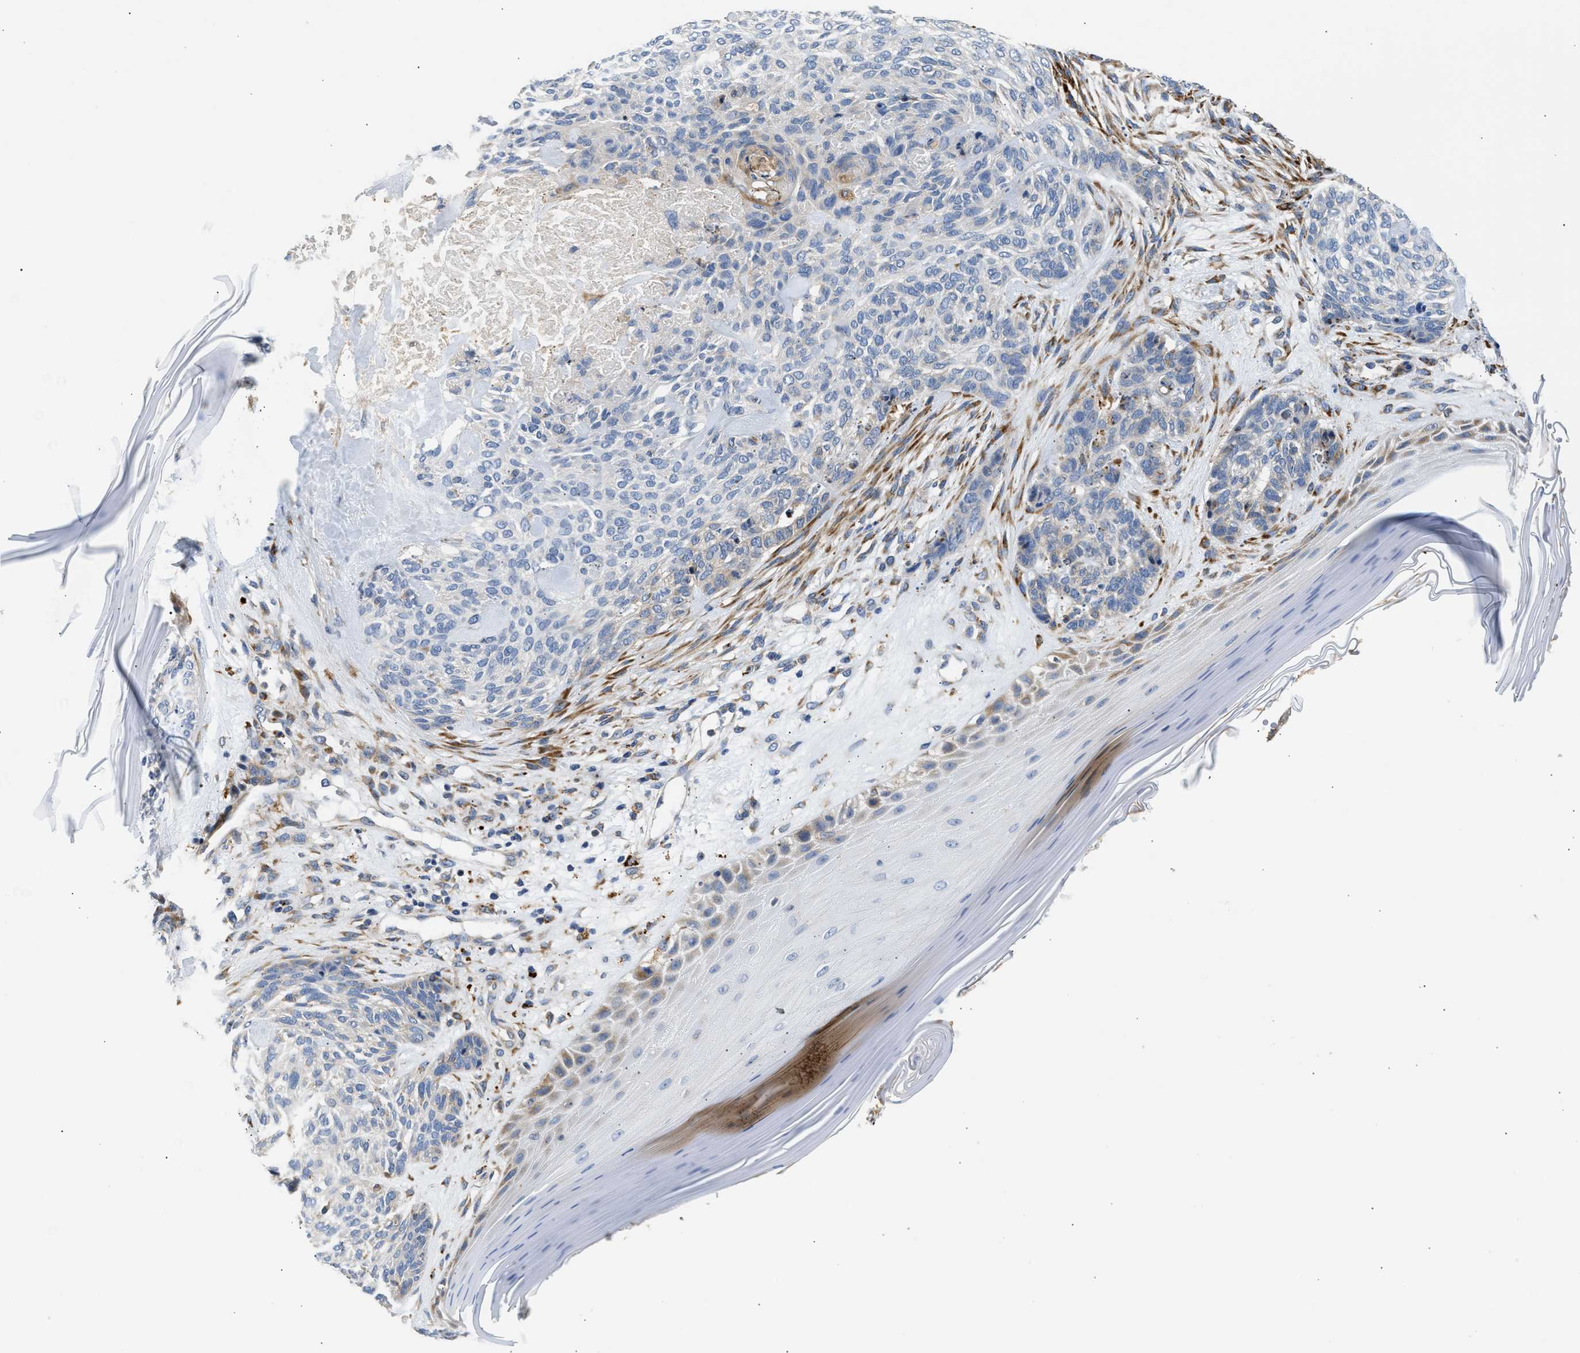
{"staining": {"intensity": "negative", "quantity": "none", "location": "none"}, "tissue": "skin cancer", "cell_type": "Tumor cells", "image_type": "cancer", "snomed": [{"axis": "morphology", "description": "Basal cell carcinoma"}, {"axis": "topography", "description": "Skin"}], "caption": "An immunohistochemistry (IHC) photomicrograph of skin cancer (basal cell carcinoma) is shown. There is no staining in tumor cells of skin cancer (basal cell carcinoma). The staining was performed using DAB to visualize the protein expression in brown, while the nuclei were stained in blue with hematoxylin (Magnification: 20x).", "gene": "AMZ1", "patient": {"sex": "male", "age": 55}}